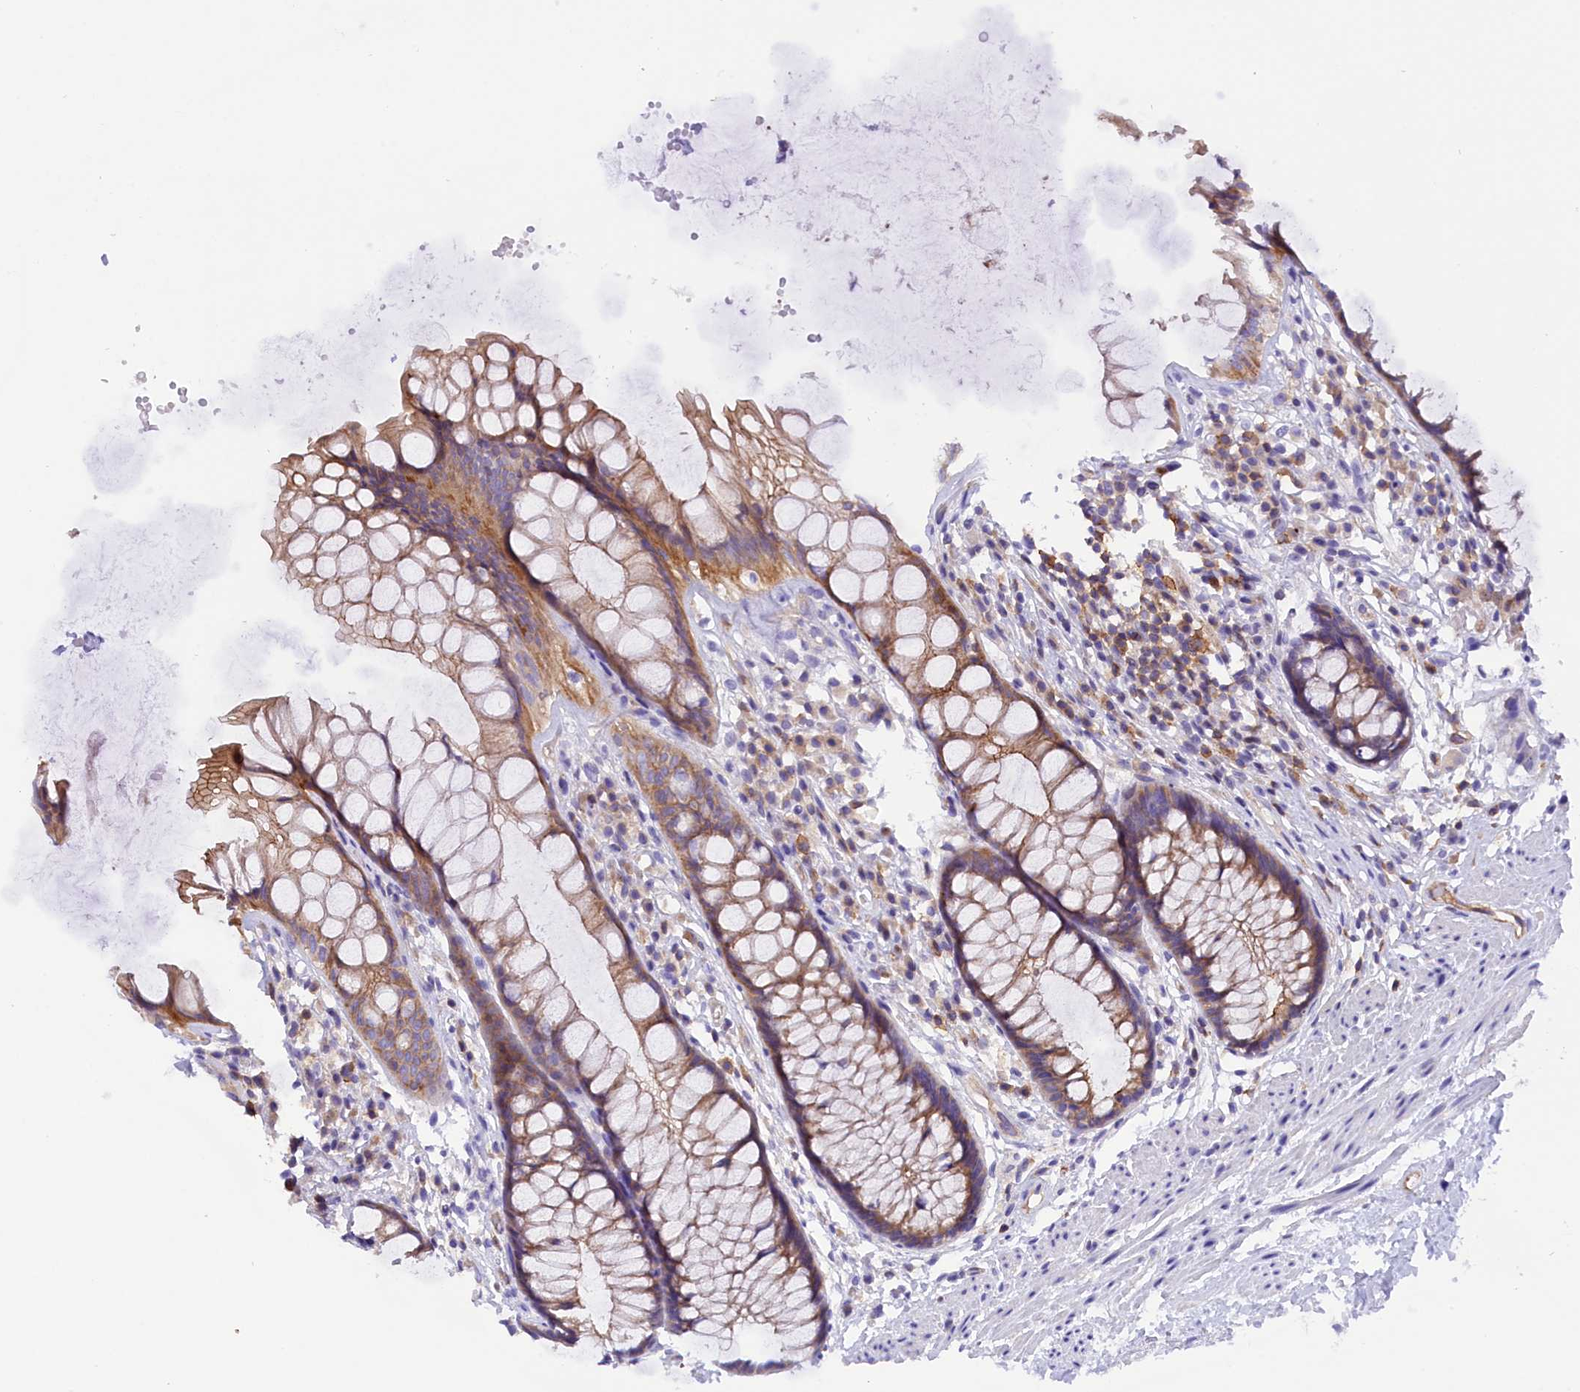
{"staining": {"intensity": "moderate", "quantity": "25%-75%", "location": "cytoplasmic/membranous"}, "tissue": "rectum", "cell_type": "Glandular cells", "image_type": "normal", "snomed": [{"axis": "morphology", "description": "Normal tissue, NOS"}, {"axis": "topography", "description": "Rectum"}], "caption": "Immunohistochemical staining of unremarkable human rectum demonstrates moderate cytoplasmic/membranous protein staining in about 25%-75% of glandular cells. (DAB = brown stain, brightfield microscopy at high magnification).", "gene": "FAM193A", "patient": {"sex": "male", "age": 74}}